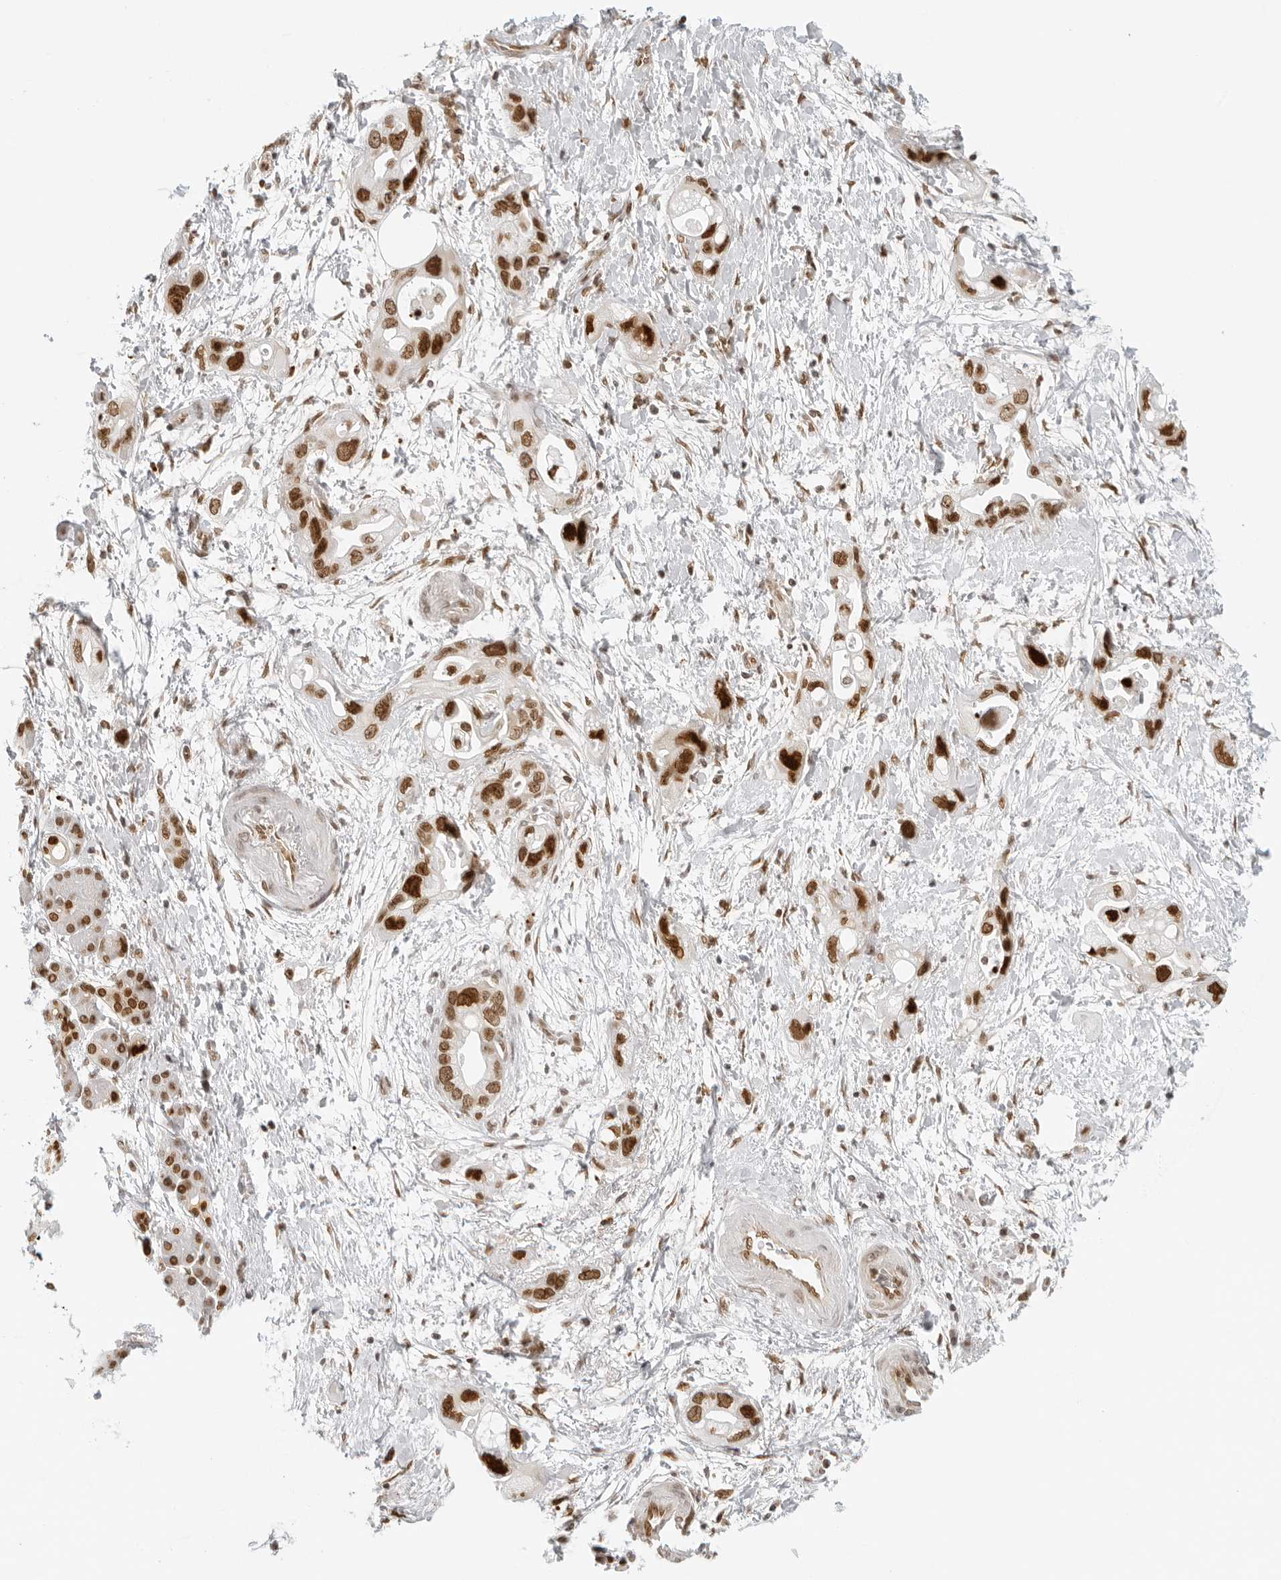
{"staining": {"intensity": "strong", "quantity": ">75%", "location": "nuclear"}, "tissue": "pancreatic cancer", "cell_type": "Tumor cells", "image_type": "cancer", "snomed": [{"axis": "morphology", "description": "Adenocarcinoma, NOS"}, {"axis": "topography", "description": "Pancreas"}], "caption": "A high-resolution histopathology image shows immunohistochemistry staining of pancreatic adenocarcinoma, which shows strong nuclear expression in approximately >75% of tumor cells.", "gene": "RCC1", "patient": {"sex": "female", "age": 77}}